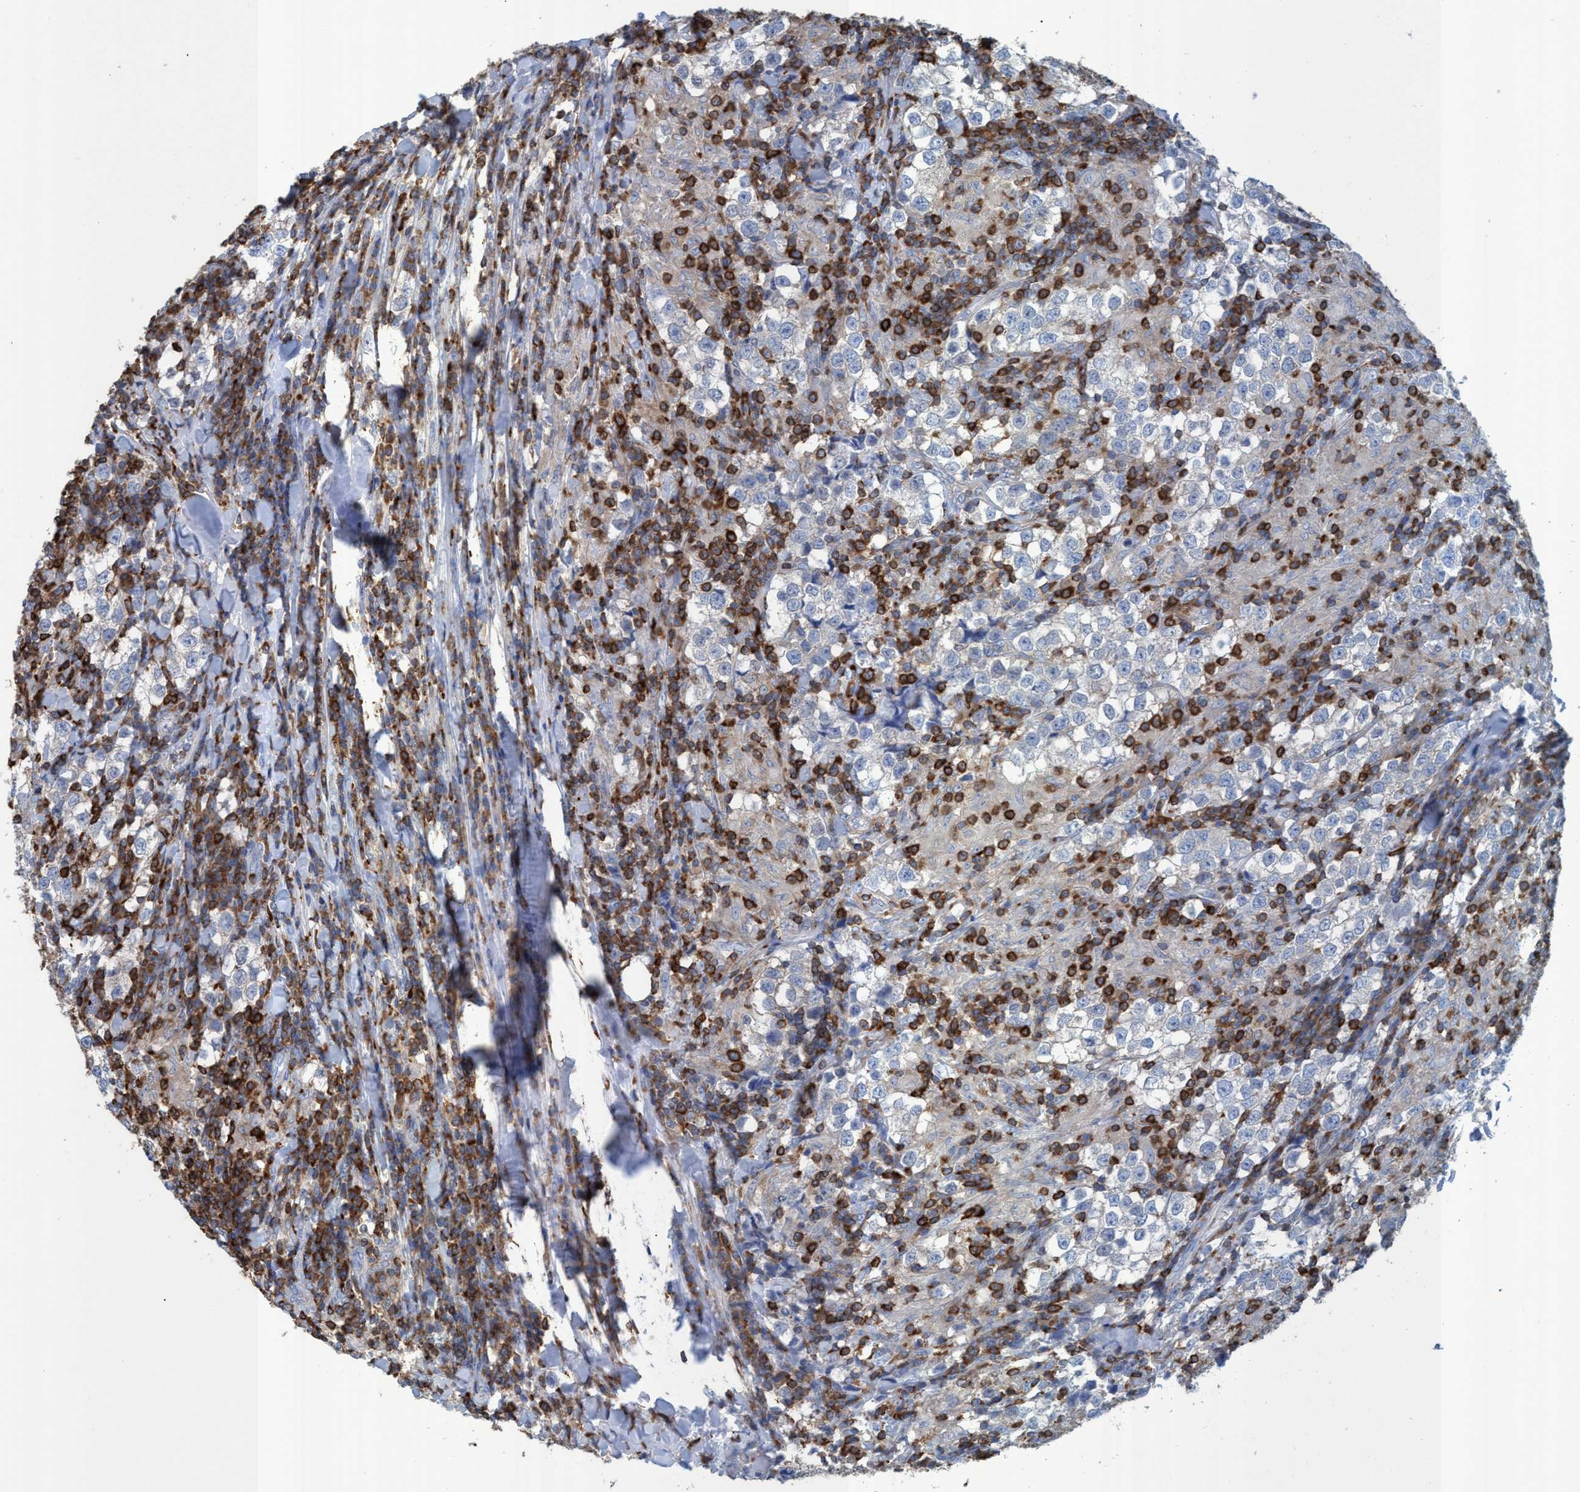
{"staining": {"intensity": "weak", "quantity": "<25%", "location": "cytoplasmic/membranous"}, "tissue": "testis cancer", "cell_type": "Tumor cells", "image_type": "cancer", "snomed": [{"axis": "morphology", "description": "Seminoma, NOS"}, {"axis": "morphology", "description": "Carcinoma, Embryonal, NOS"}, {"axis": "topography", "description": "Testis"}], "caption": "The image shows no staining of tumor cells in testis cancer (embryonal carcinoma).", "gene": "EZR", "patient": {"sex": "male", "age": 36}}